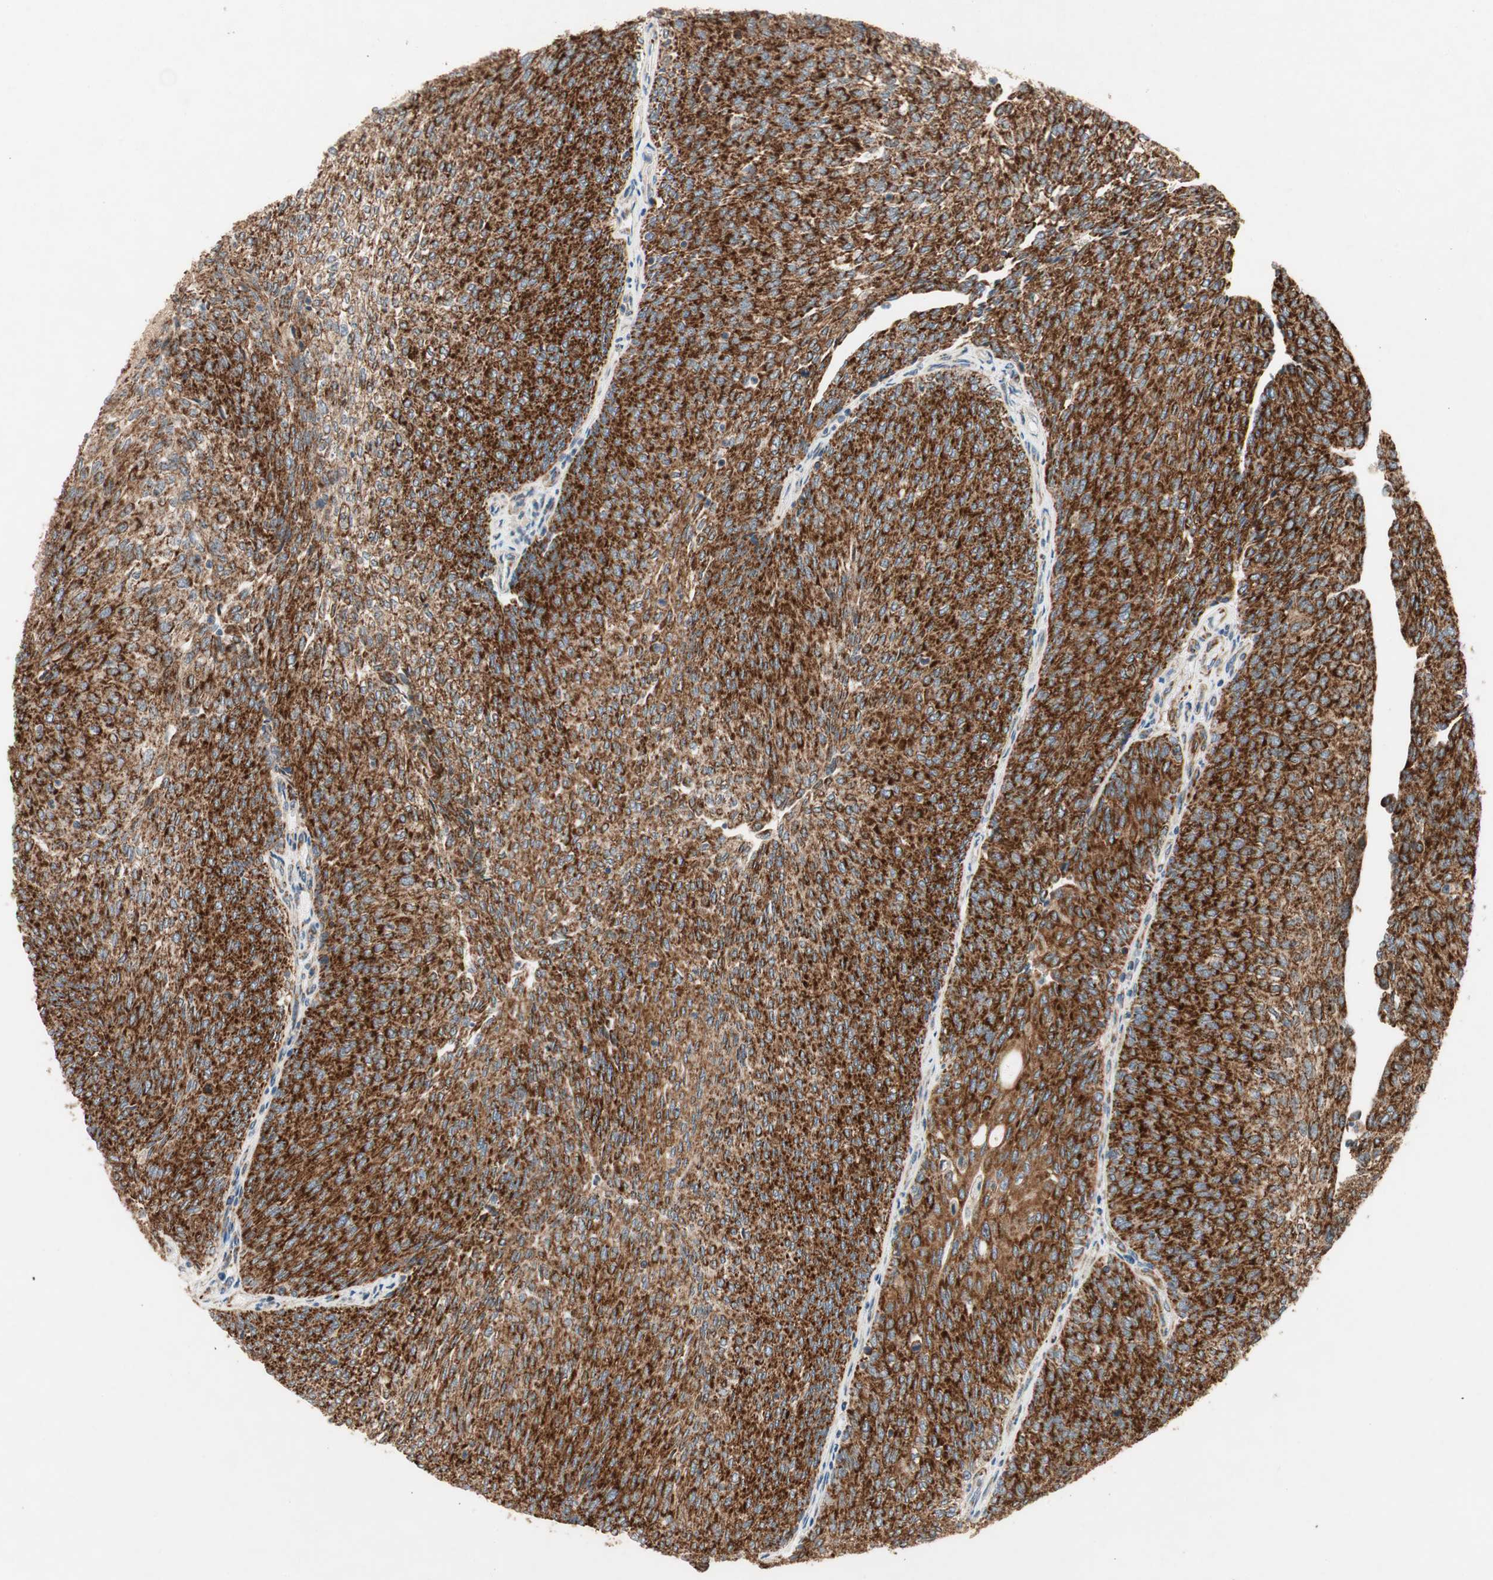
{"staining": {"intensity": "strong", "quantity": ">75%", "location": "cytoplasmic/membranous"}, "tissue": "urothelial cancer", "cell_type": "Tumor cells", "image_type": "cancer", "snomed": [{"axis": "morphology", "description": "Urothelial carcinoma, Low grade"}, {"axis": "topography", "description": "Urinary bladder"}], "caption": "DAB (3,3'-diaminobenzidine) immunohistochemical staining of human low-grade urothelial carcinoma demonstrates strong cytoplasmic/membranous protein positivity in about >75% of tumor cells. (Stains: DAB (3,3'-diaminobenzidine) in brown, nuclei in blue, Microscopy: brightfield microscopy at high magnification).", "gene": "AKAP1", "patient": {"sex": "female", "age": 79}}